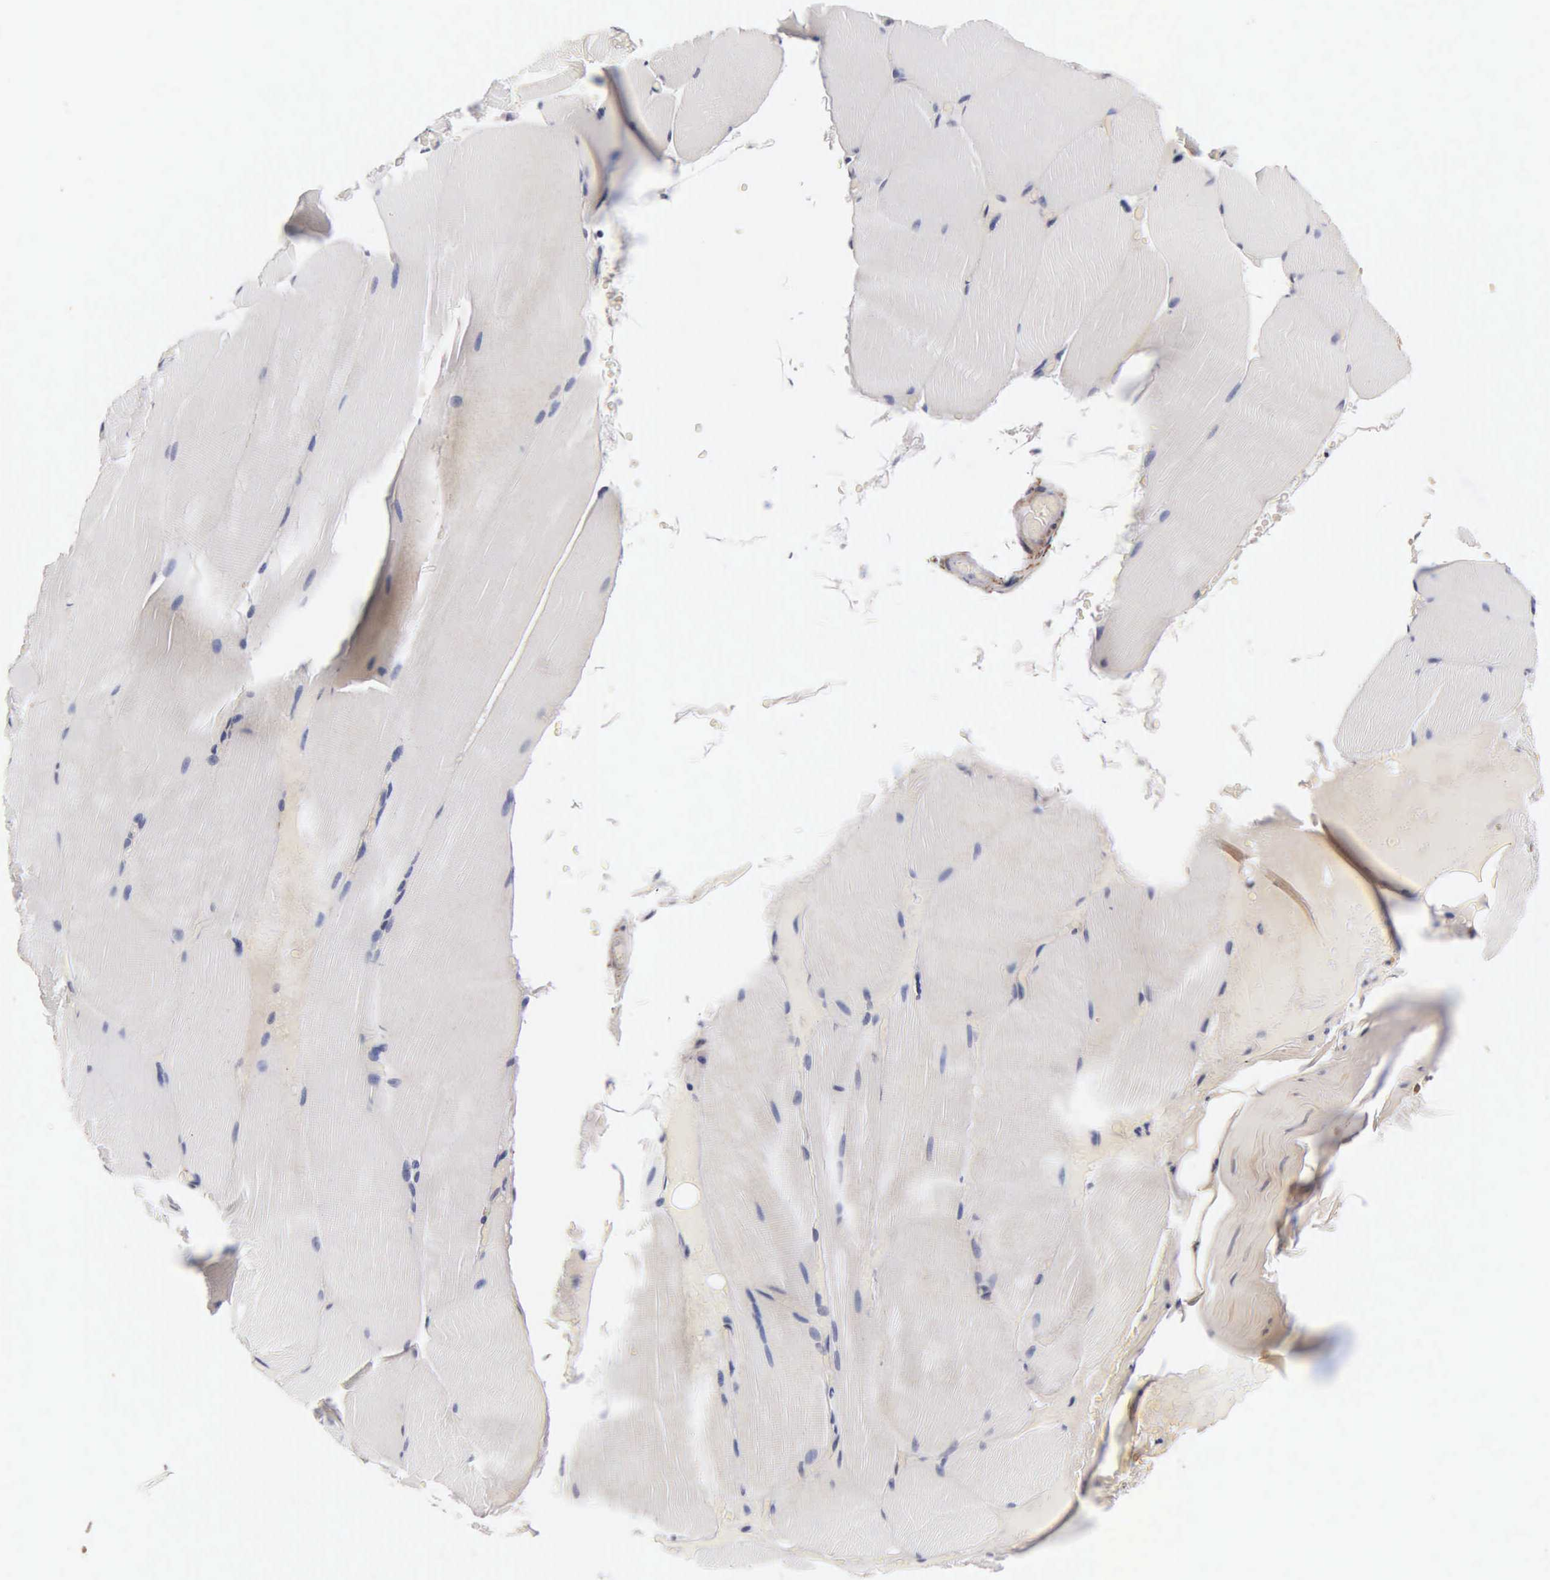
{"staining": {"intensity": "negative", "quantity": "none", "location": "none"}, "tissue": "skeletal muscle", "cell_type": "Myocytes", "image_type": "normal", "snomed": [{"axis": "morphology", "description": "Normal tissue, NOS"}, {"axis": "topography", "description": "Skeletal muscle"}], "caption": "A high-resolution photomicrograph shows IHC staining of benign skeletal muscle, which displays no significant staining in myocytes.", "gene": "ENO2", "patient": {"sex": "male", "age": 71}}